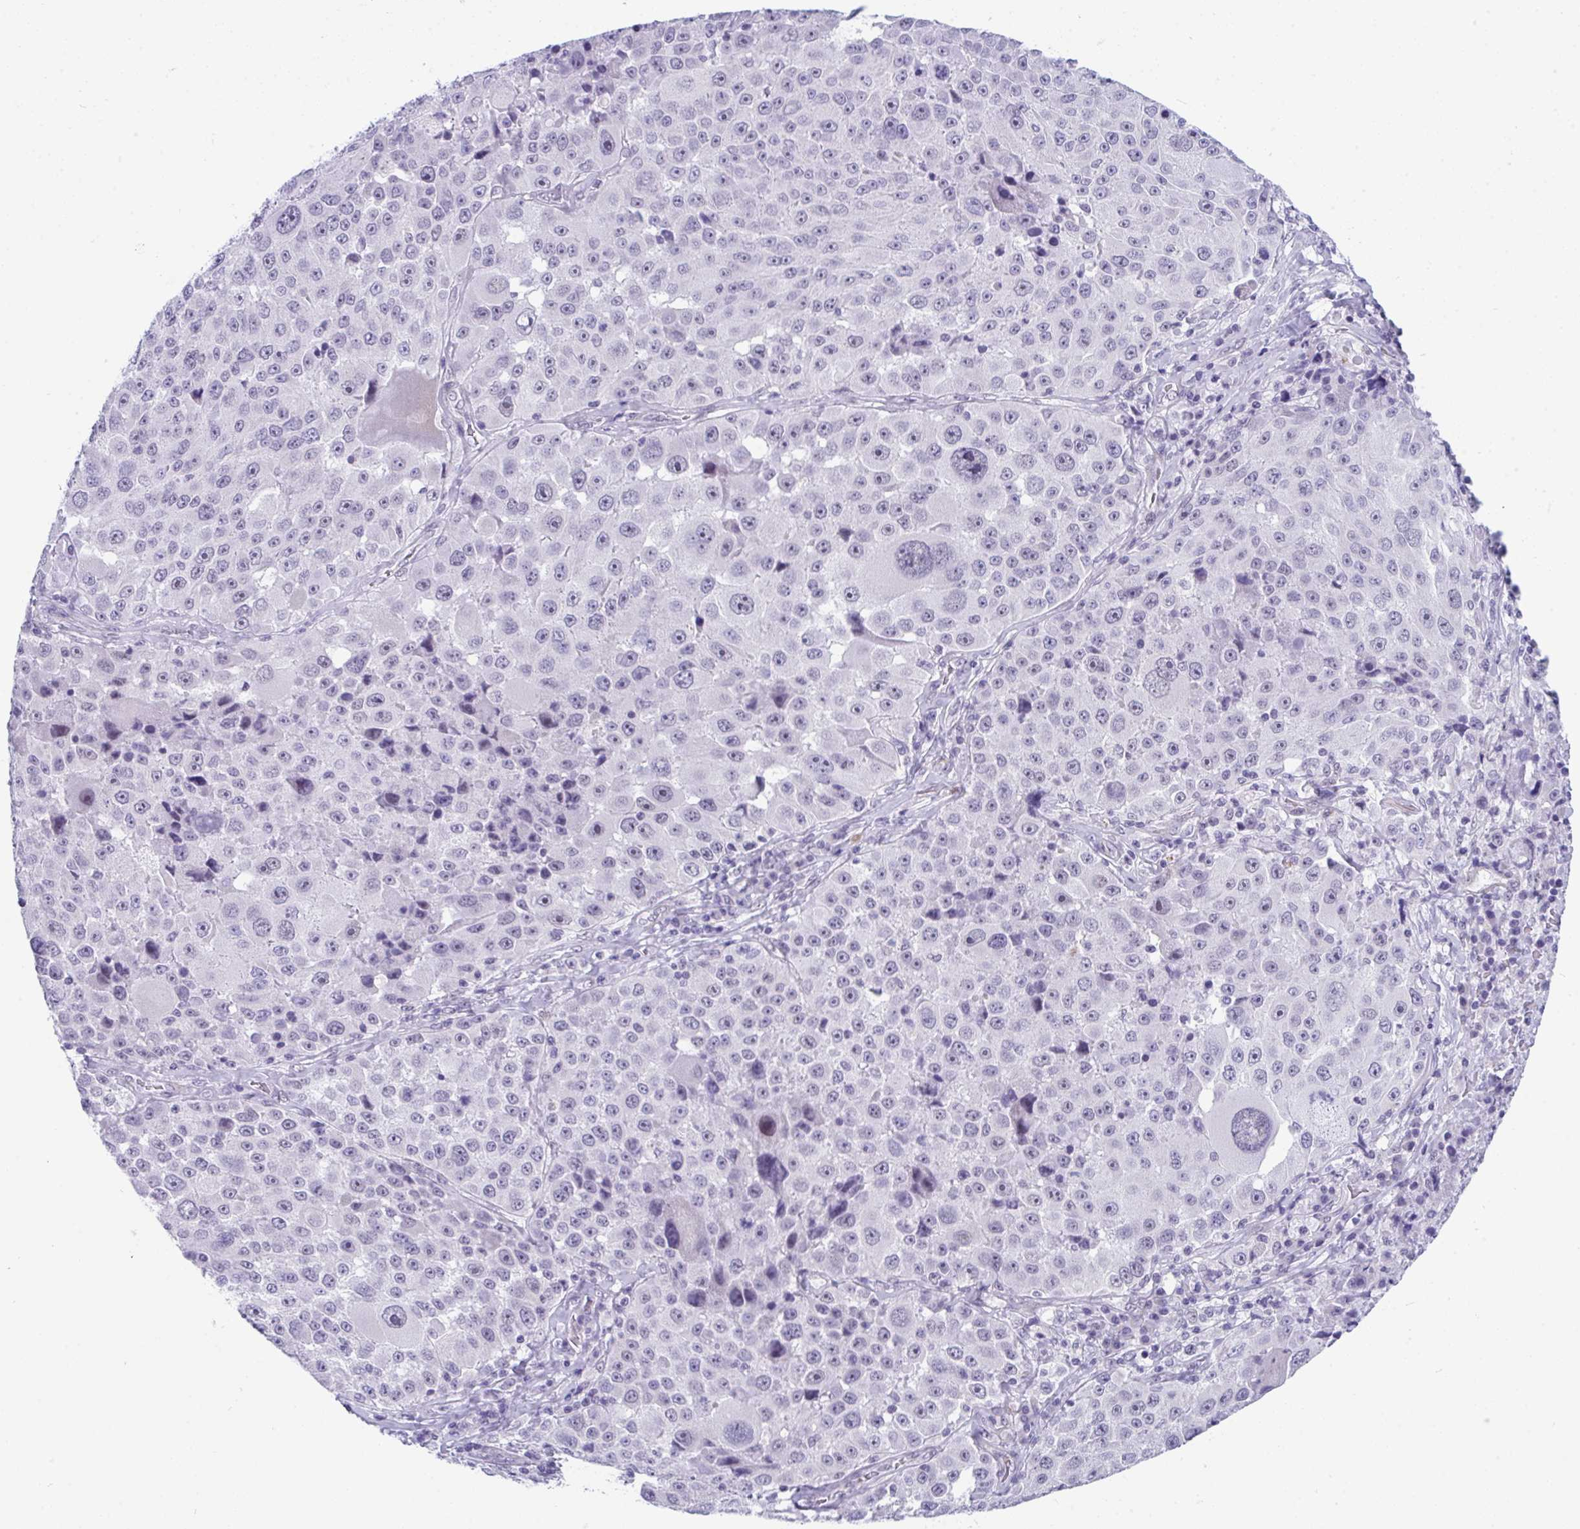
{"staining": {"intensity": "negative", "quantity": "none", "location": "none"}, "tissue": "melanoma", "cell_type": "Tumor cells", "image_type": "cancer", "snomed": [{"axis": "morphology", "description": "Malignant melanoma, Metastatic site"}, {"axis": "topography", "description": "Lymph node"}], "caption": "Tumor cells are negative for protein expression in human melanoma.", "gene": "CDK13", "patient": {"sex": "male", "age": 62}}